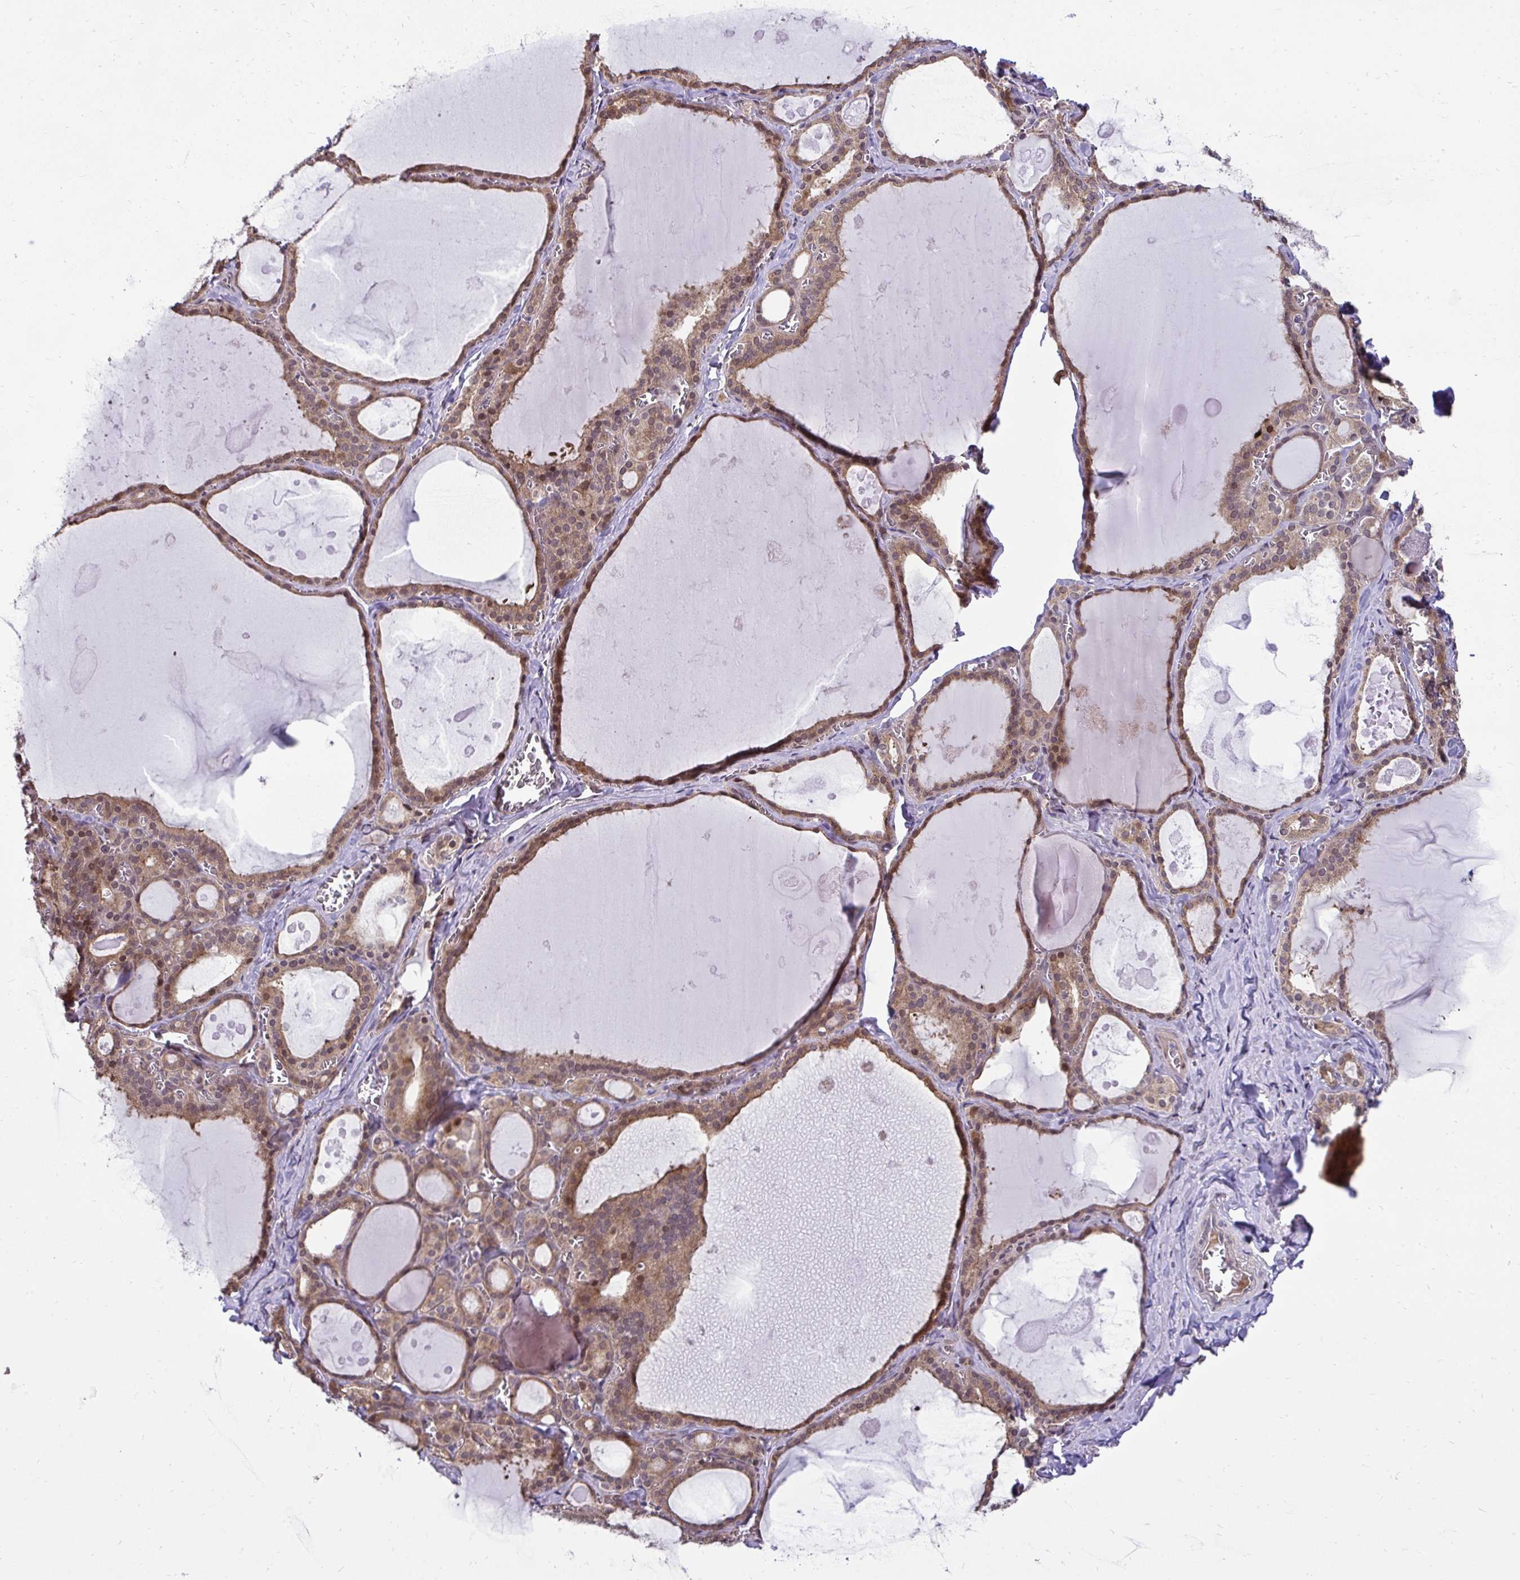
{"staining": {"intensity": "moderate", "quantity": ">75%", "location": "cytoplasmic/membranous,nuclear"}, "tissue": "thyroid gland", "cell_type": "Glandular cells", "image_type": "normal", "snomed": [{"axis": "morphology", "description": "Normal tissue, NOS"}, {"axis": "topography", "description": "Thyroid gland"}], "caption": "IHC image of unremarkable thyroid gland stained for a protein (brown), which displays medium levels of moderate cytoplasmic/membranous,nuclear expression in approximately >75% of glandular cells.", "gene": "RDH14", "patient": {"sex": "male", "age": 56}}